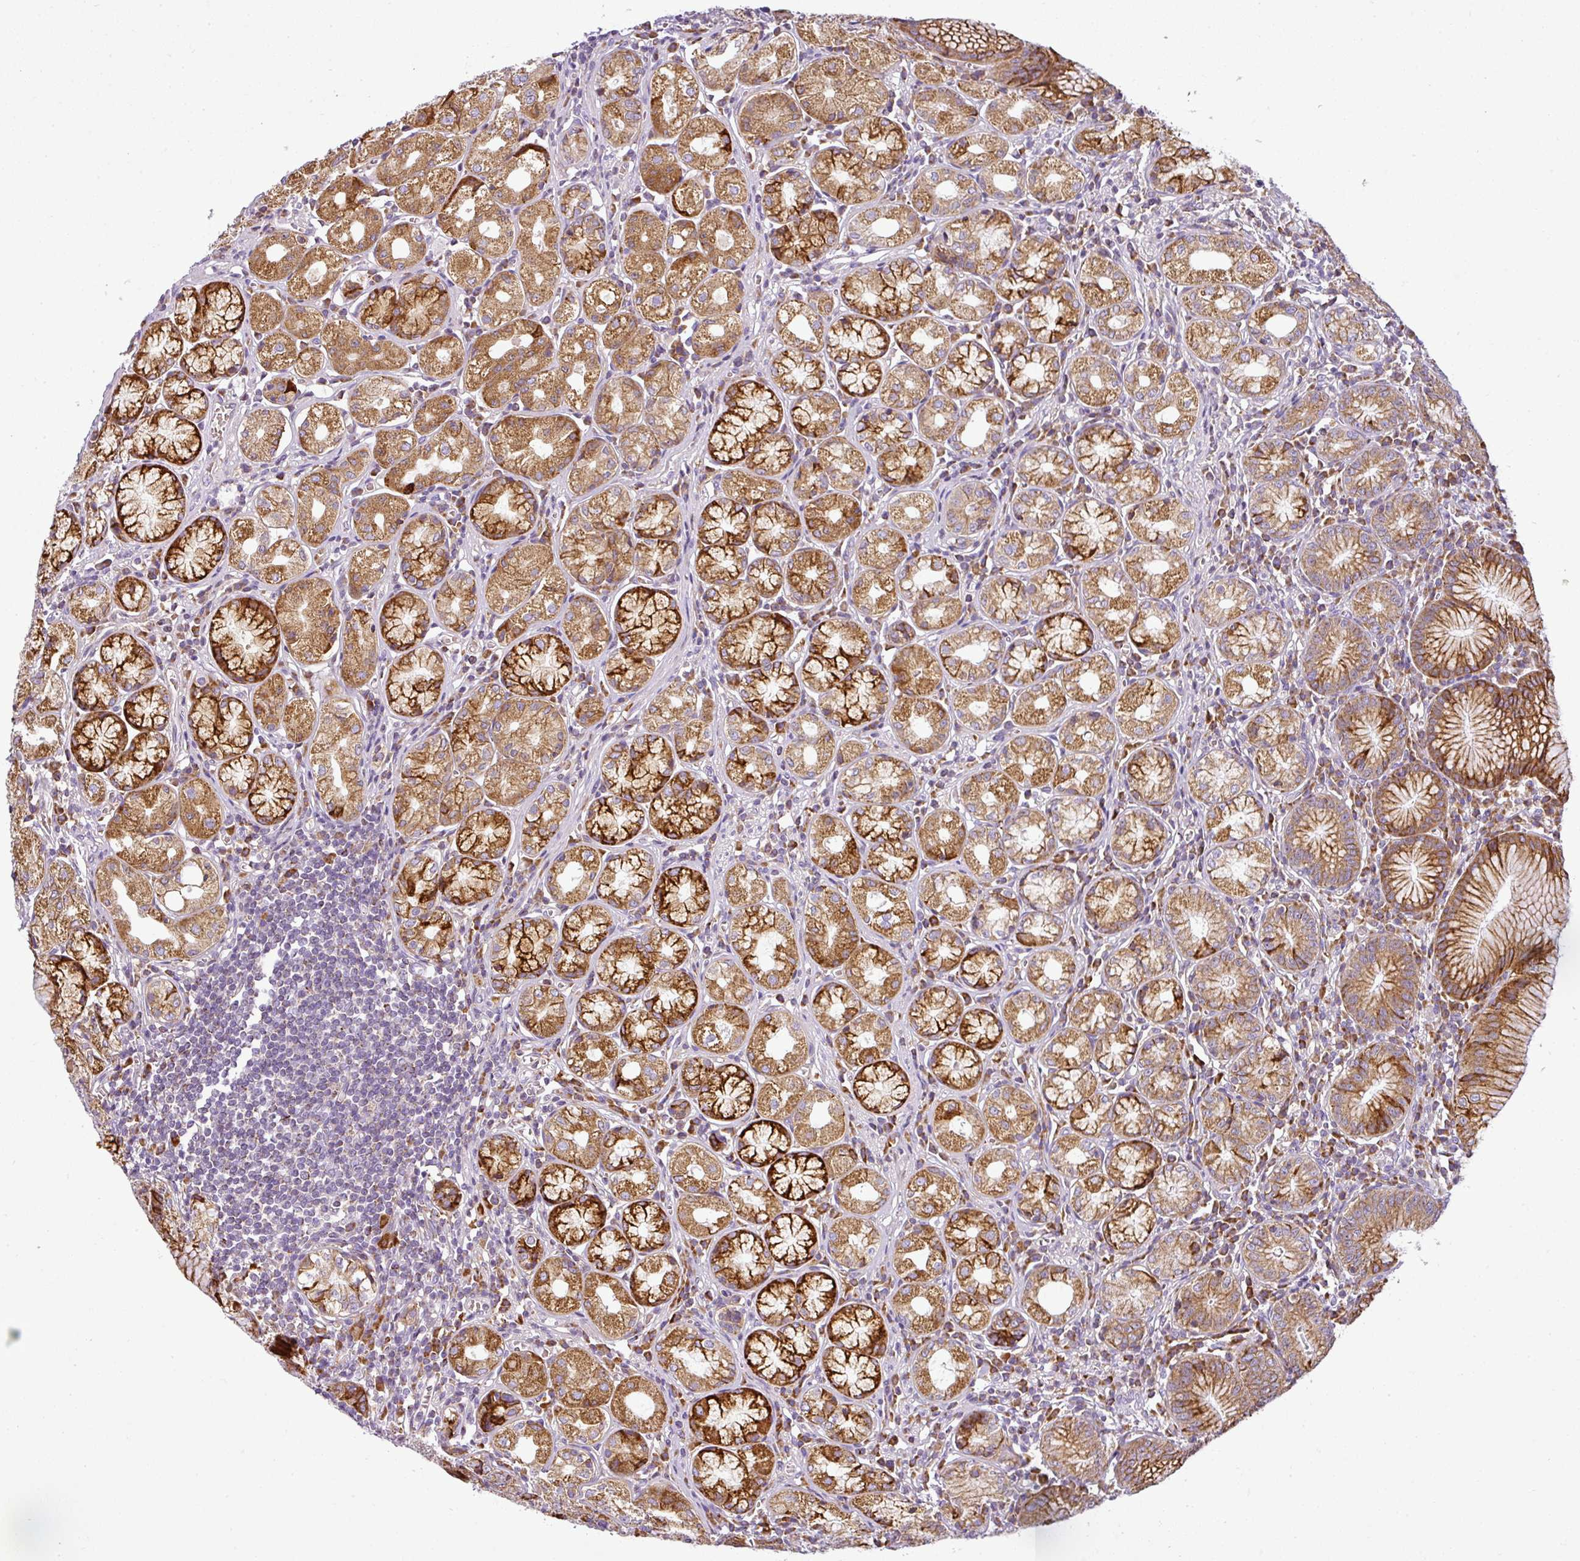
{"staining": {"intensity": "strong", "quantity": ">75%", "location": "cytoplasmic/membranous"}, "tissue": "stomach", "cell_type": "Glandular cells", "image_type": "normal", "snomed": [{"axis": "morphology", "description": "Normal tissue, NOS"}, {"axis": "topography", "description": "Stomach"}], "caption": "The photomicrograph shows immunohistochemical staining of unremarkable stomach. There is strong cytoplasmic/membranous staining is appreciated in approximately >75% of glandular cells.", "gene": "ANKRD18A", "patient": {"sex": "male", "age": 55}}